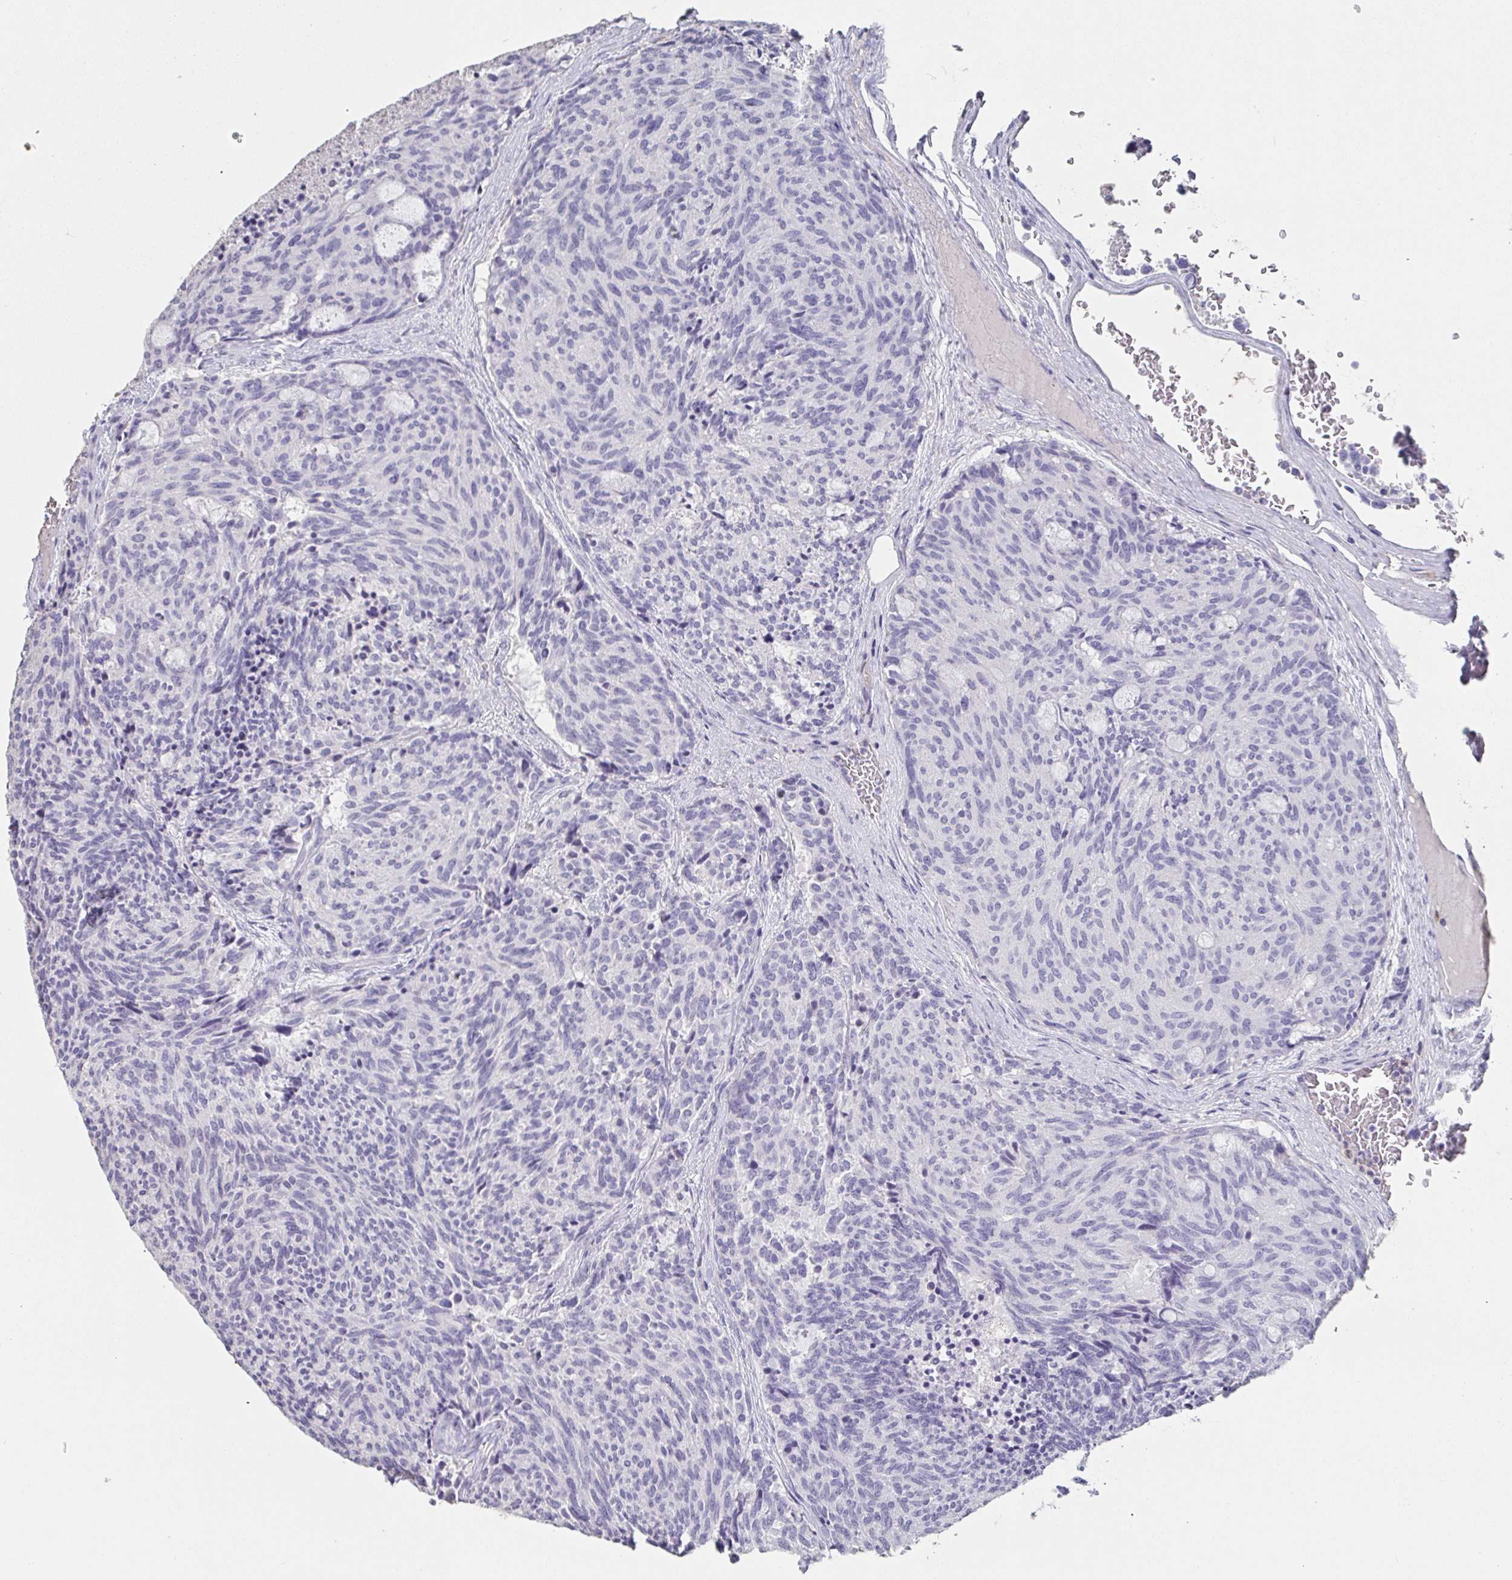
{"staining": {"intensity": "negative", "quantity": "none", "location": "none"}, "tissue": "carcinoid", "cell_type": "Tumor cells", "image_type": "cancer", "snomed": [{"axis": "morphology", "description": "Carcinoid, malignant, NOS"}, {"axis": "topography", "description": "Pancreas"}], "caption": "The photomicrograph displays no staining of tumor cells in carcinoid (malignant). (Brightfield microscopy of DAB (3,3'-diaminobenzidine) immunohistochemistry (IHC) at high magnification).", "gene": "BPIFA2", "patient": {"sex": "female", "age": 54}}